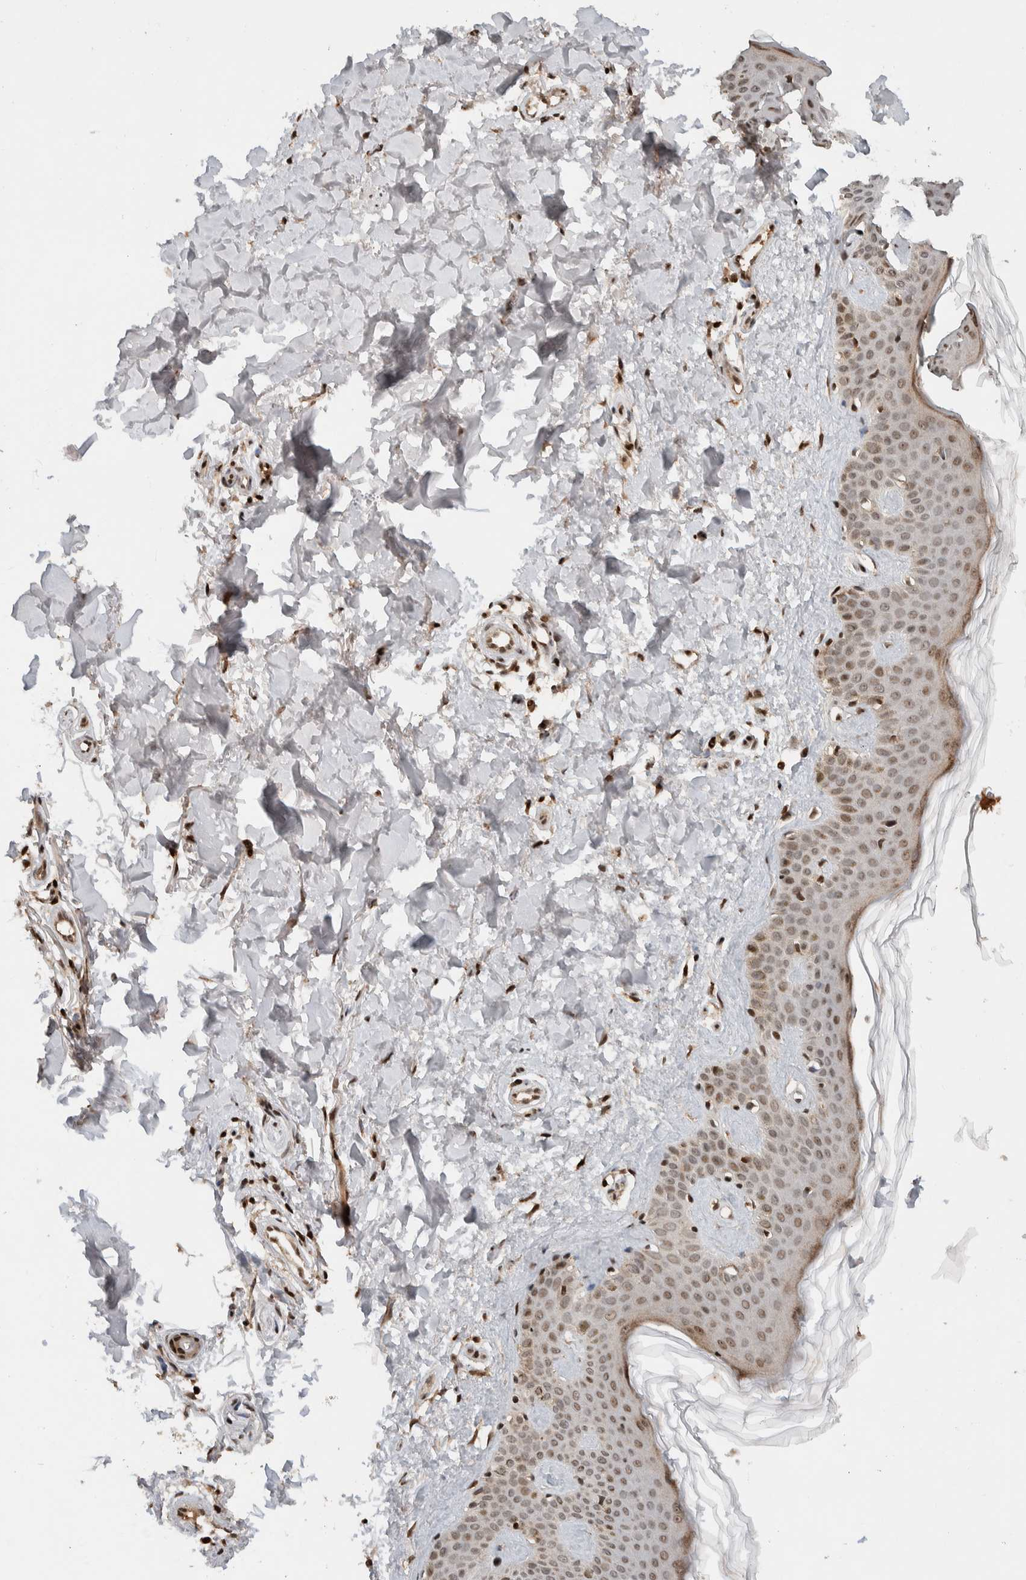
{"staining": {"intensity": "moderate", "quantity": ">75%", "location": "cytoplasmic/membranous,nuclear"}, "tissue": "skin", "cell_type": "Fibroblasts", "image_type": "normal", "snomed": [{"axis": "morphology", "description": "Normal tissue, NOS"}, {"axis": "topography", "description": "Skin"}], "caption": "High-power microscopy captured an IHC image of normal skin, revealing moderate cytoplasmic/membranous,nuclear positivity in approximately >75% of fibroblasts.", "gene": "ZNF521", "patient": {"sex": "male", "age": 67}}